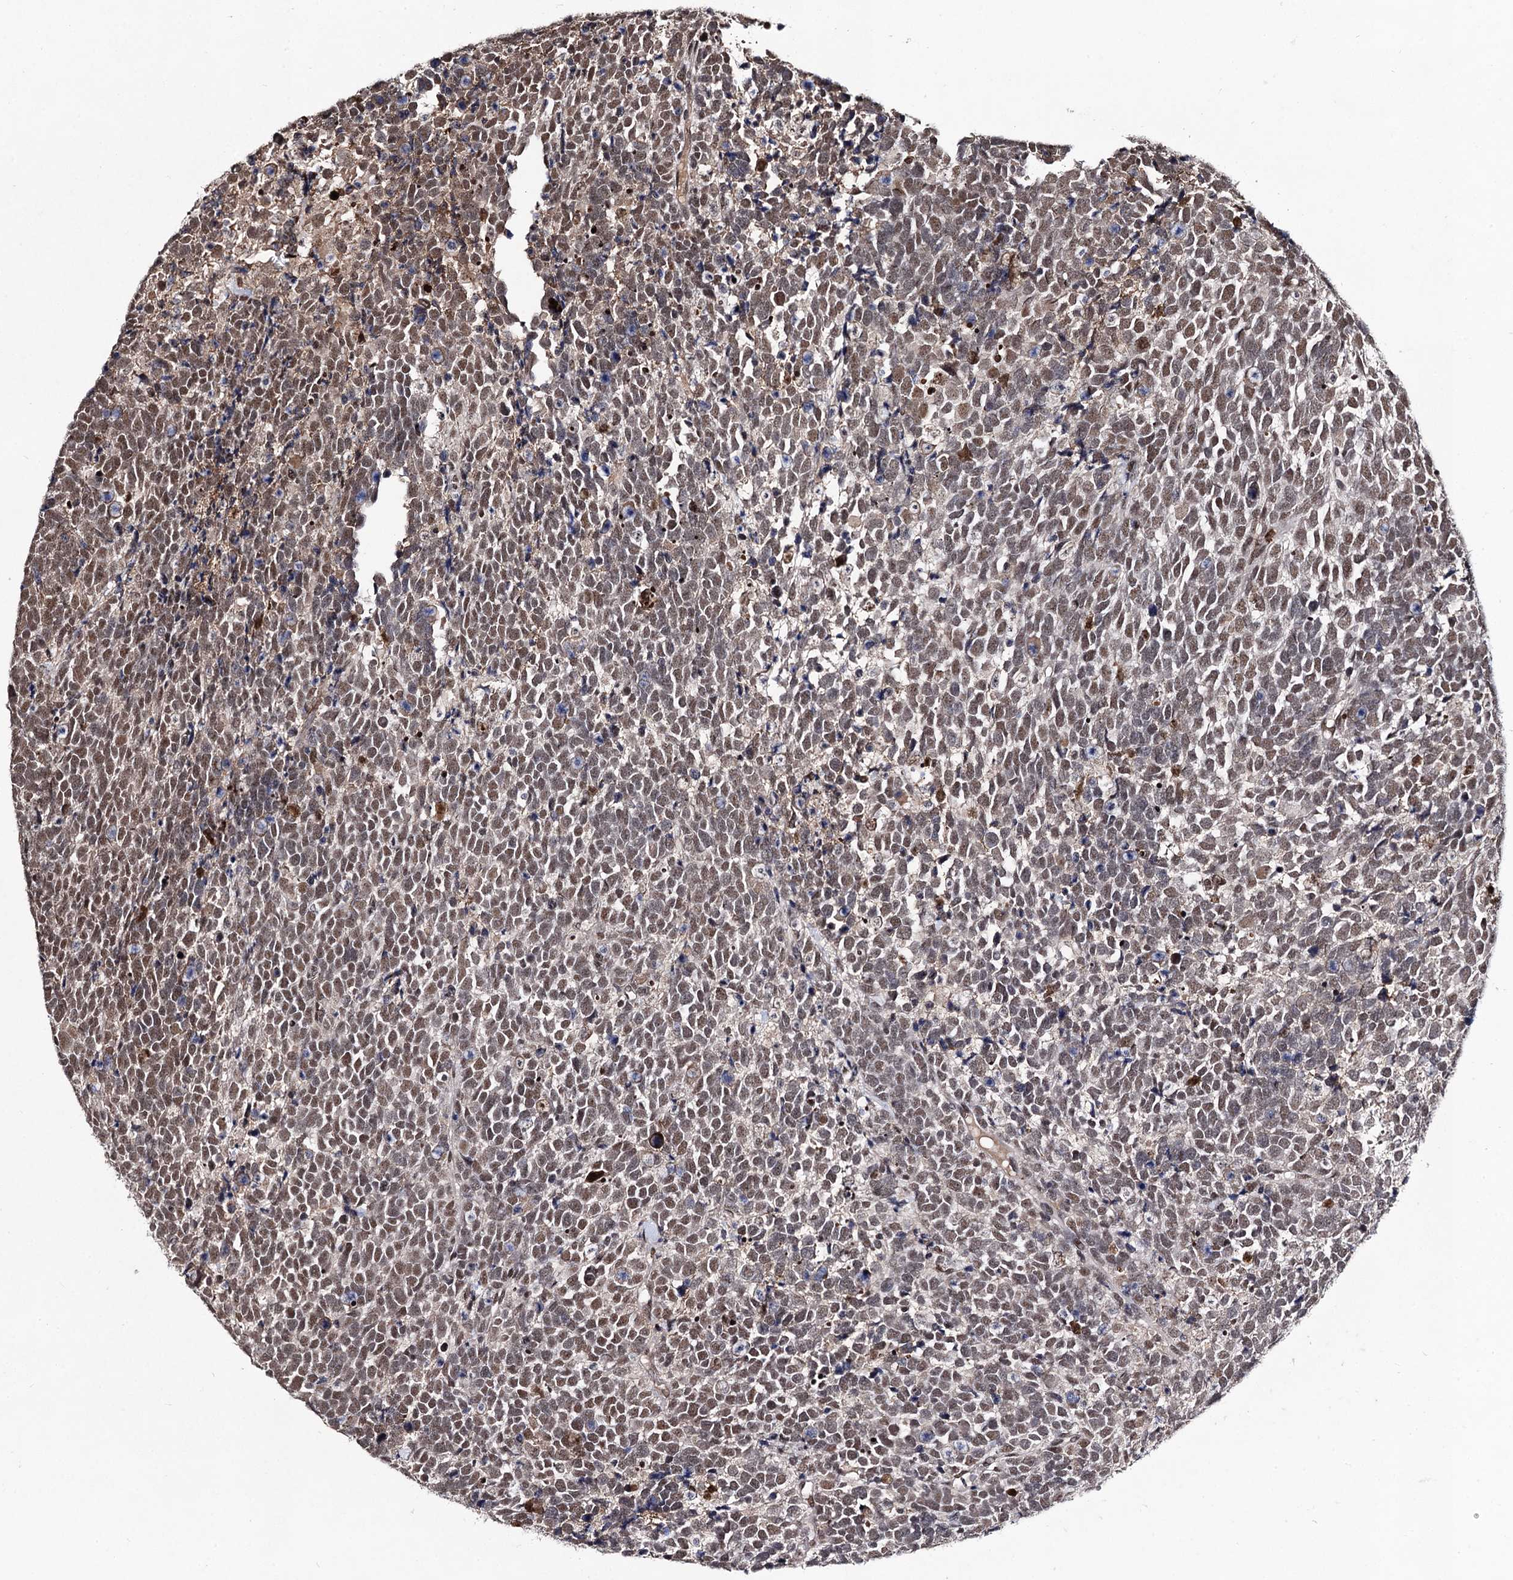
{"staining": {"intensity": "moderate", "quantity": ">75%", "location": "nuclear"}, "tissue": "urothelial cancer", "cell_type": "Tumor cells", "image_type": "cancer", "snomed": [{"axis": "morphology", "description": "Urothelial carcinoma, High grade"}, {"axis": "topography", "description": "Urinary bladder"}], "caption": "A histopathology image of urothelial carcinoma (high-grade) stained for a protein shows moderate nuclear brown staining in tumor cells.", "gene": "SFSWAP", "patient": {"sex": "female", "age": 82}}